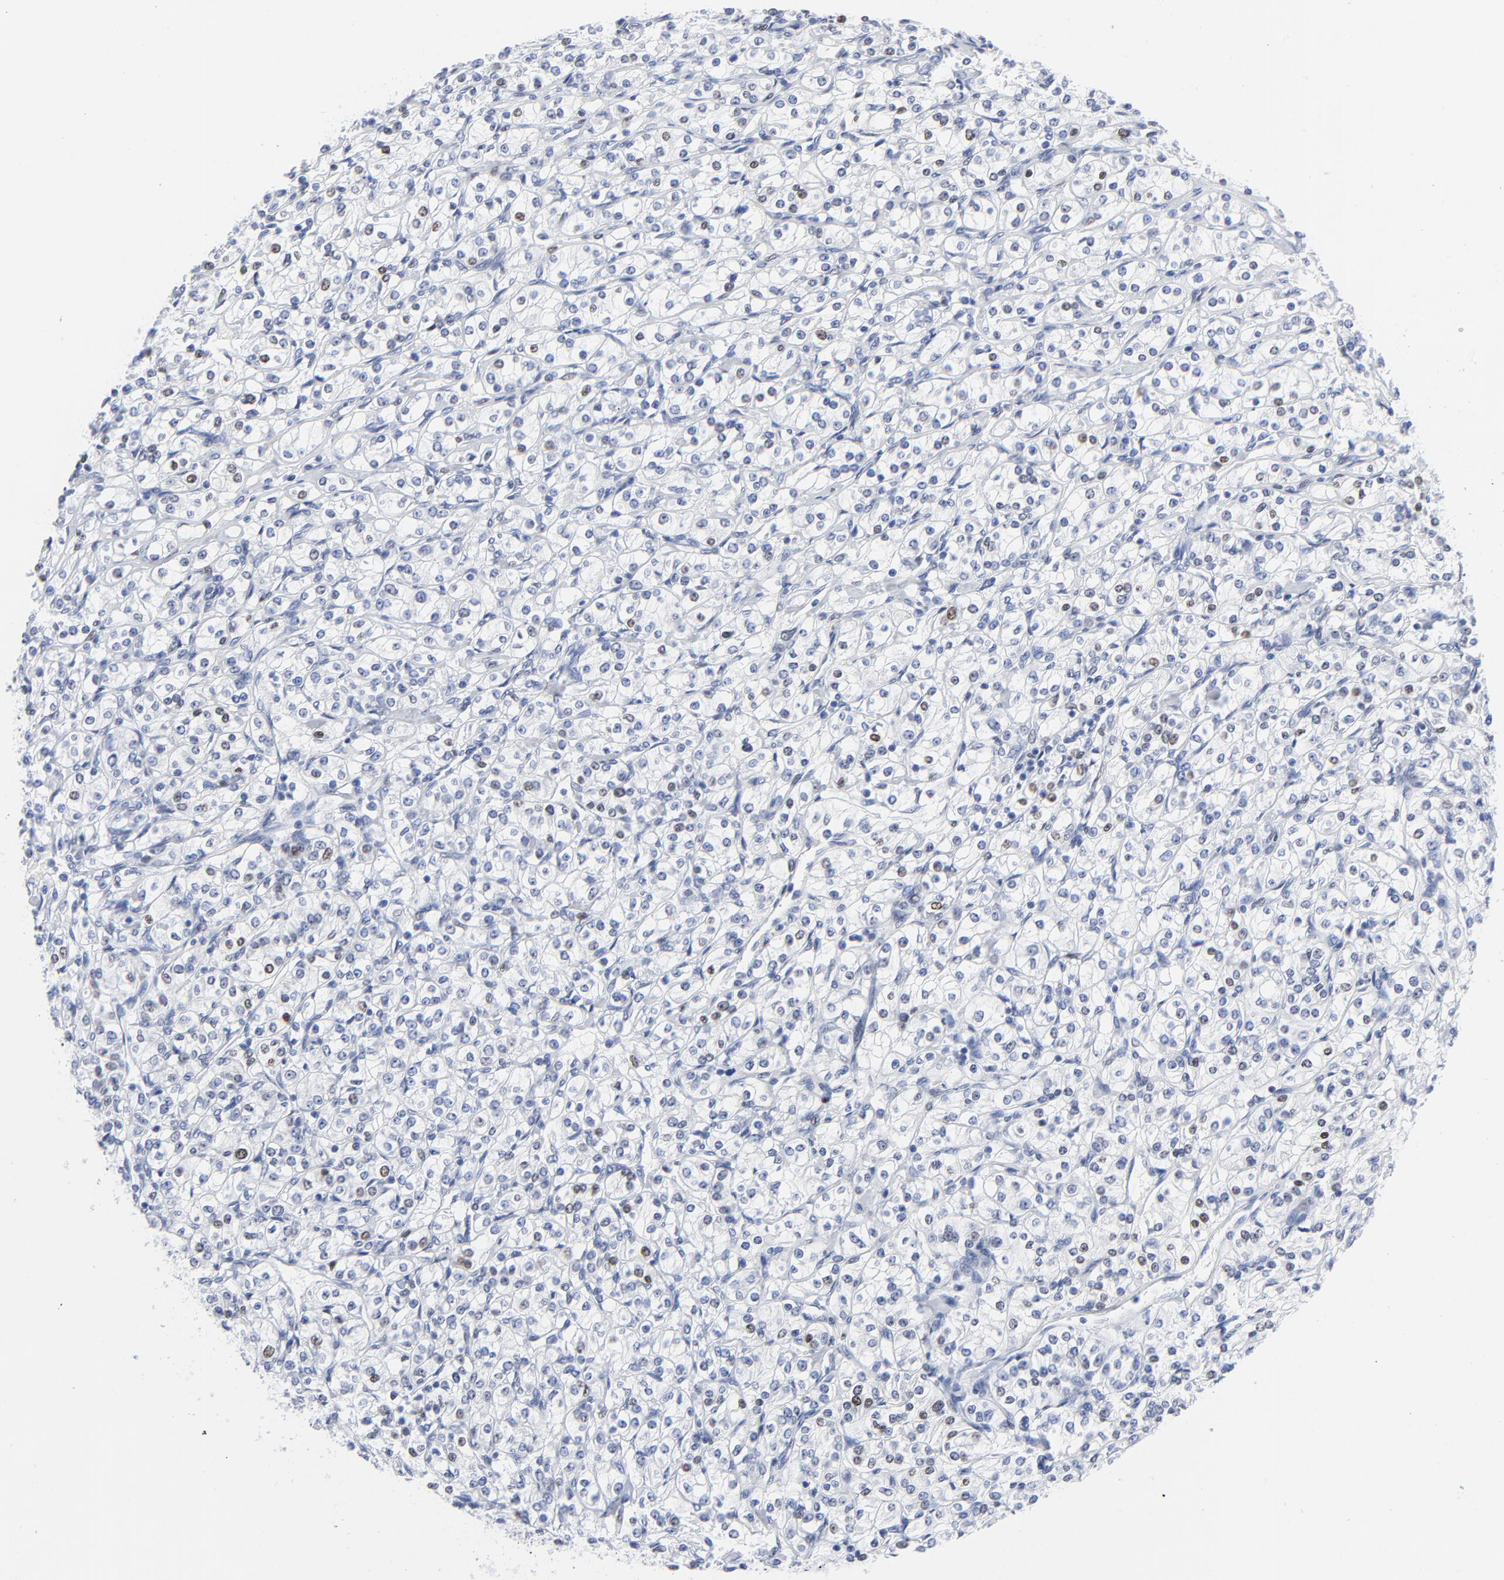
{"staining": {"intensity": "weak", "quantity": "<25%", "location": "nuclear"}, "tissue": "renal cancer", "cell_type": "Tumor cells", "image_type": "cancer", "snomed": [{"axis": "morphology", "description": "Adenocarcinoma, NOS"}, {"axis": "topography", "description": "Kidney"}], "caption": "DAB immunohistochemical staining of renal cancer reveals no significant positivity in tumor cells.", "gene": "JUN", "patient": {"sex": "male", "age": 77}}